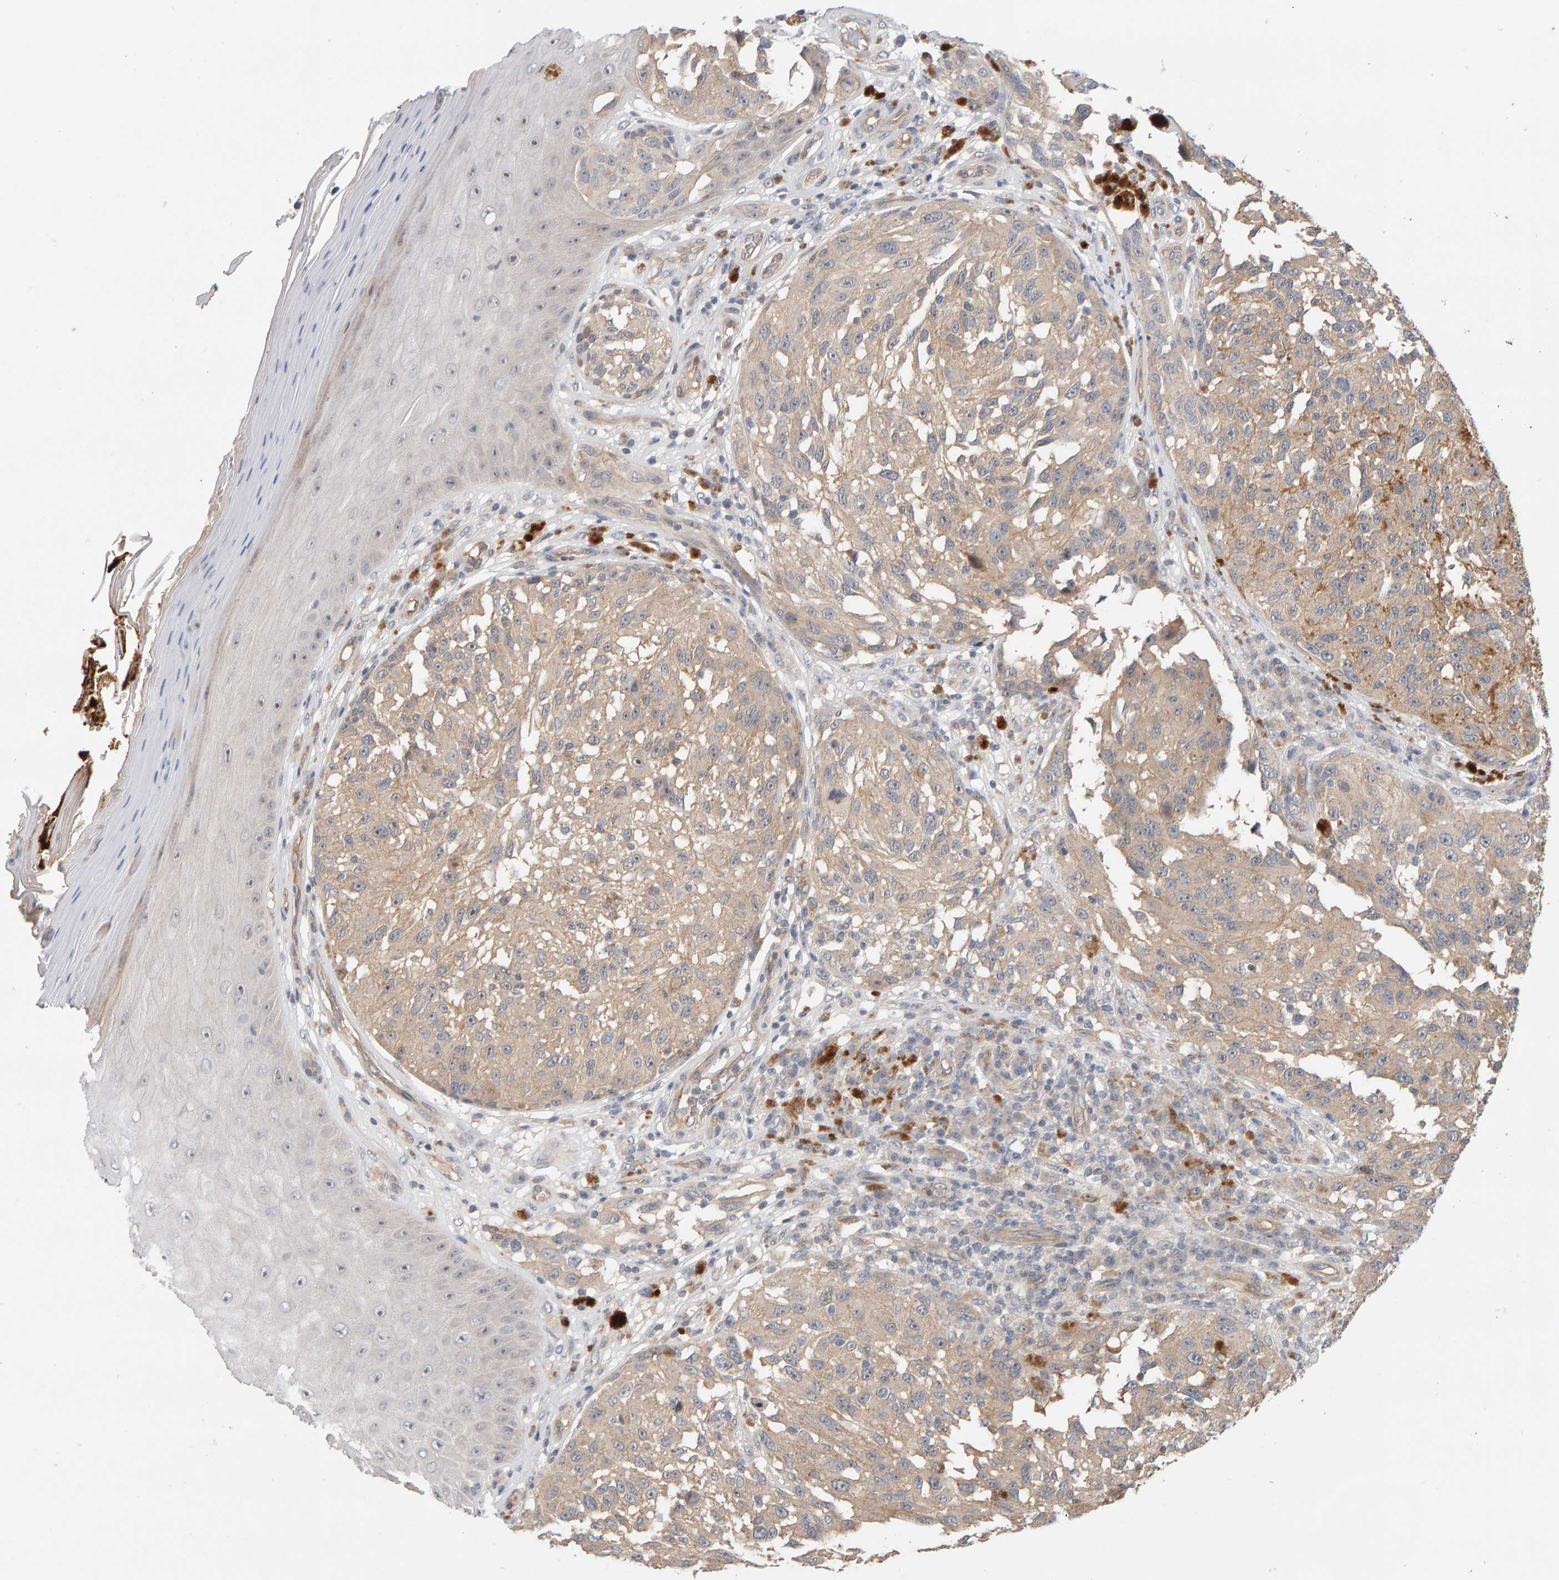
{"staining": {"intensity": "weak", "quantity": ">75%", "location": "cytoplasmic/membranous"}, "tissue": "melanoma", "cell_type": "Tumor cells", "image_type": "cancer", "snomed": [{"axis": "morphology", "description": "Malignant melanoma, NOS"}, {"axis": "topography", "description": "Skin"}], "caption": "Immunohistochemistry photomicrograph of neoplastic tissue: human melanoma stained using IHC demonstrates low levels of weak protein expression localized specifically in the cytoplasmic/membranous of tumor cells, appearing as a cytoplasmic/membranous brown color.", "gene": "PPP1R16A", "patient": {"sex": "female", "age": 73}}